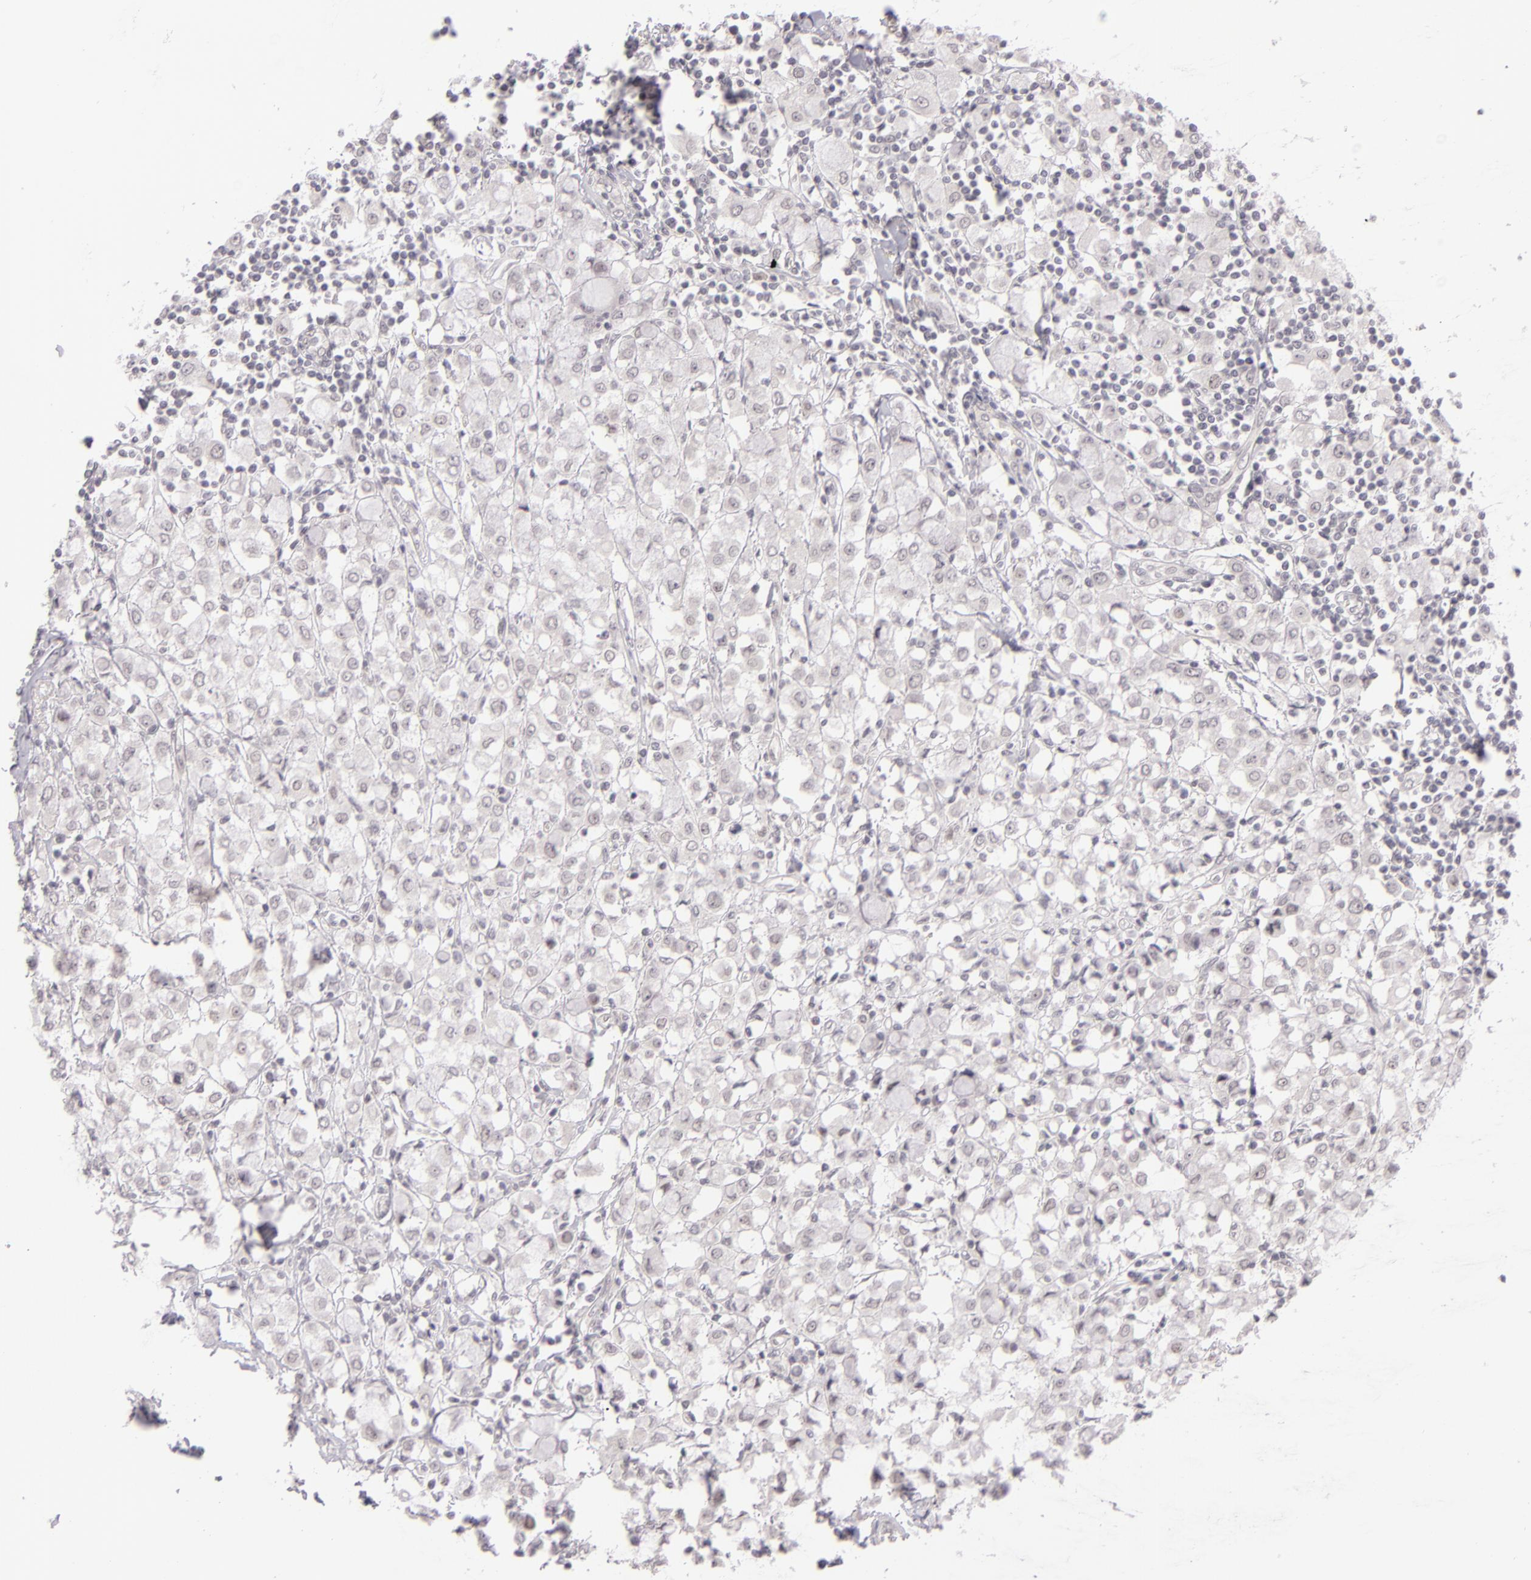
{"staining": {"intensity": "negative", "quantity": "none", "location": "none"}, "tissue": "breast cancer", "cell_type": "Tumor cells", "image_type": "cancer", "snomed": [{"axis": "morphology", "description": "Lobular carcinoma"}, {"axis": "topography", "description": "Breast"}], "caption": "DAB (3,3'-diaminobenzidine) immunohistochemical staining of human breast cancer (lobular carcinoma) demonstrates no significant expression in tumor cells. (Brightfield microscopy of DAB immunohistochemistry (IHC) at high magnification).", "gene": "ZNF205", "patient": {"sex": "female", "age": 85}}